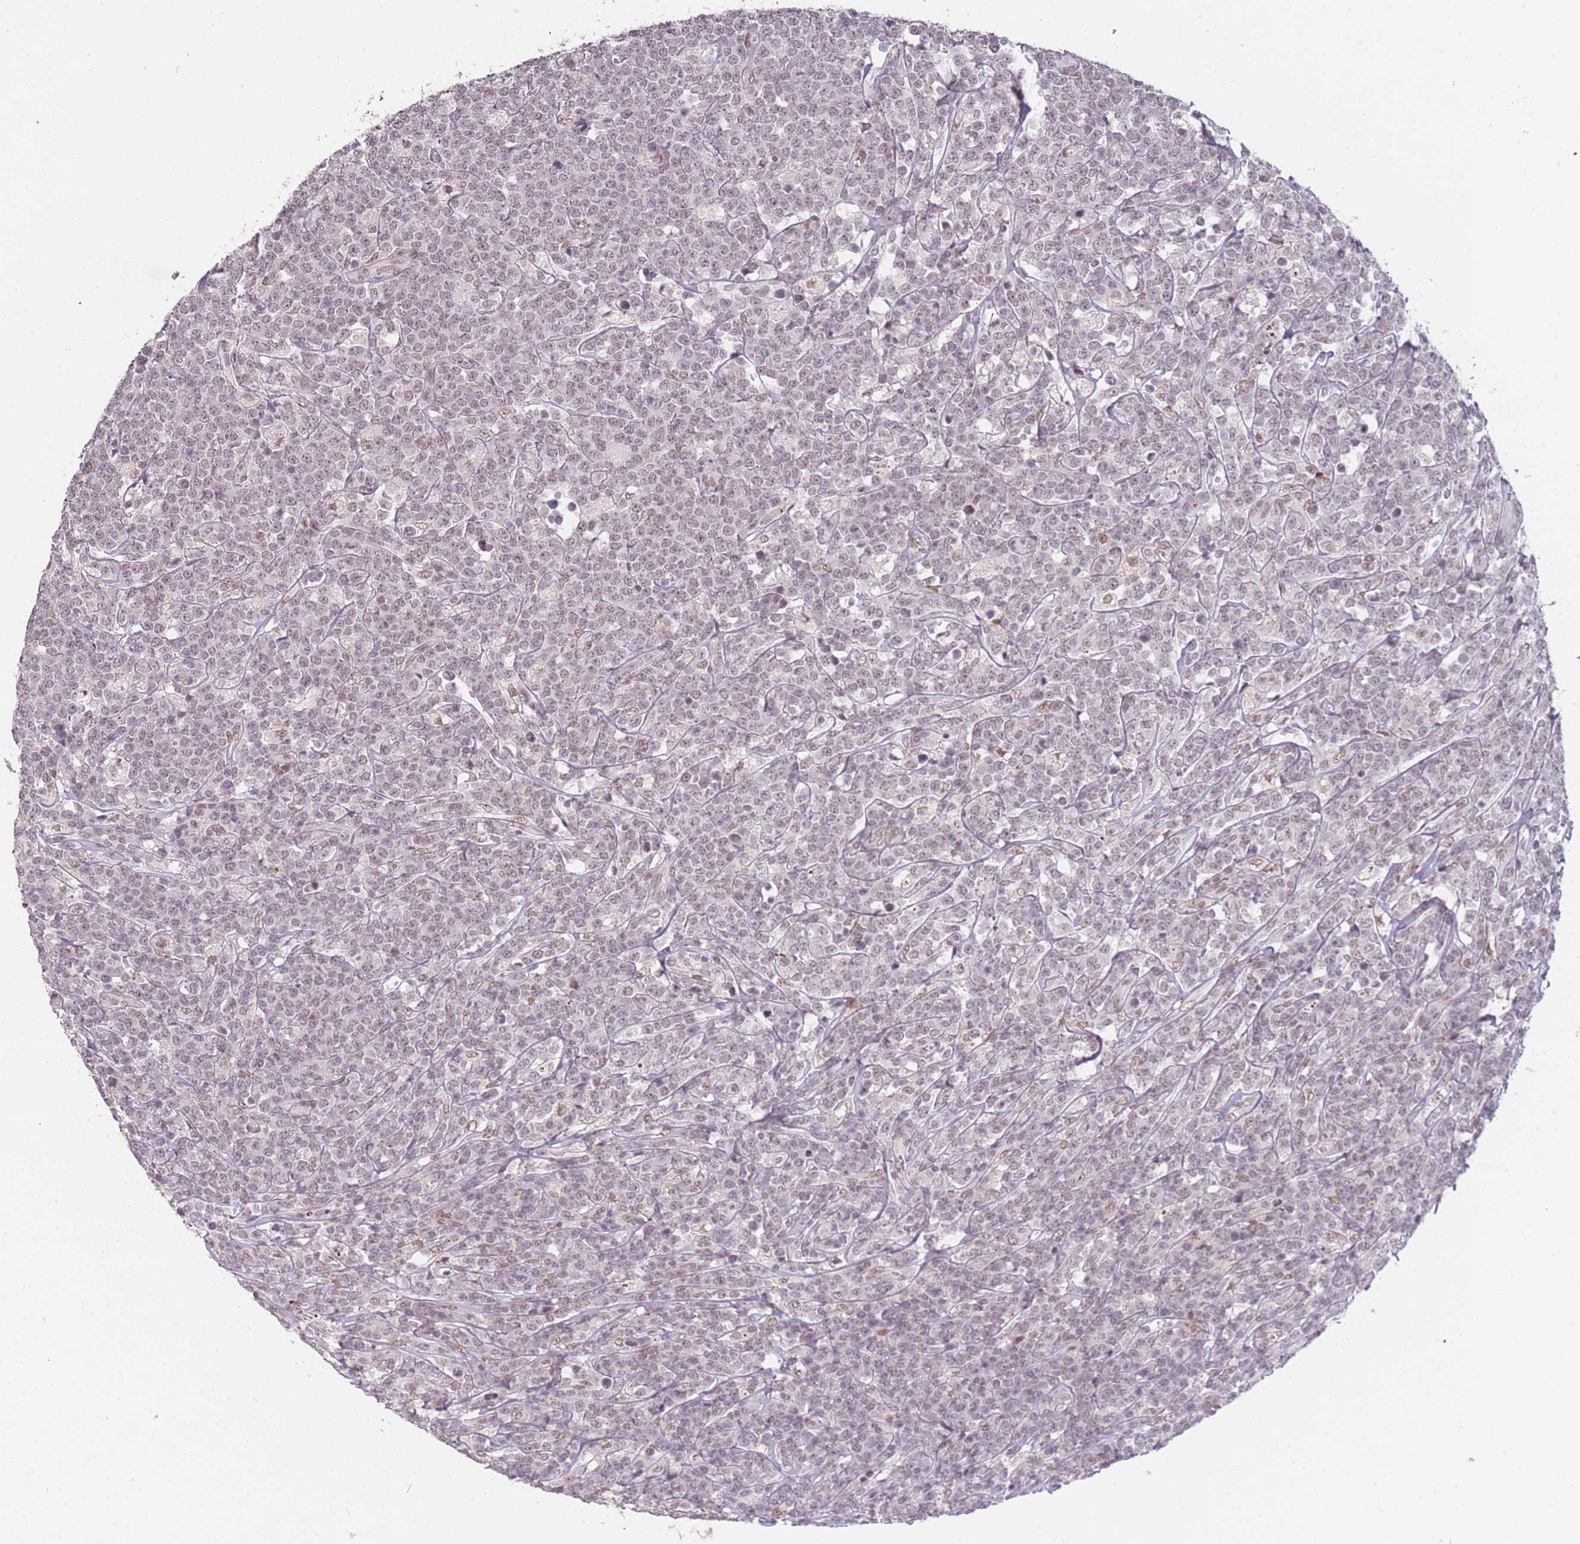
{"staining": {"intensity": "weak", "quantity": "25%-75%", "location": "nuclear"}, "tissue": "lymphoma", "cell_type": "Tumor cells", "image_type": "cancer", "snomed": [{"axis": "morphology", "description": "Malignant lymphoma, non-Hodgkin's type, High grade"}, {"axis": "topography", "description": "Small intestine"}], "caption": "This histopathology image reveals malignant lymphoma, non-Hodgkin's type (high-grade) stained with IHC to label a protein in brown. The nuclear of tumor cells show weak positivity for the protein. Nuclei are counter-stained blue.", "gene": "HNRNPUL1", "patient": {"sex": "male", "age": 8}}